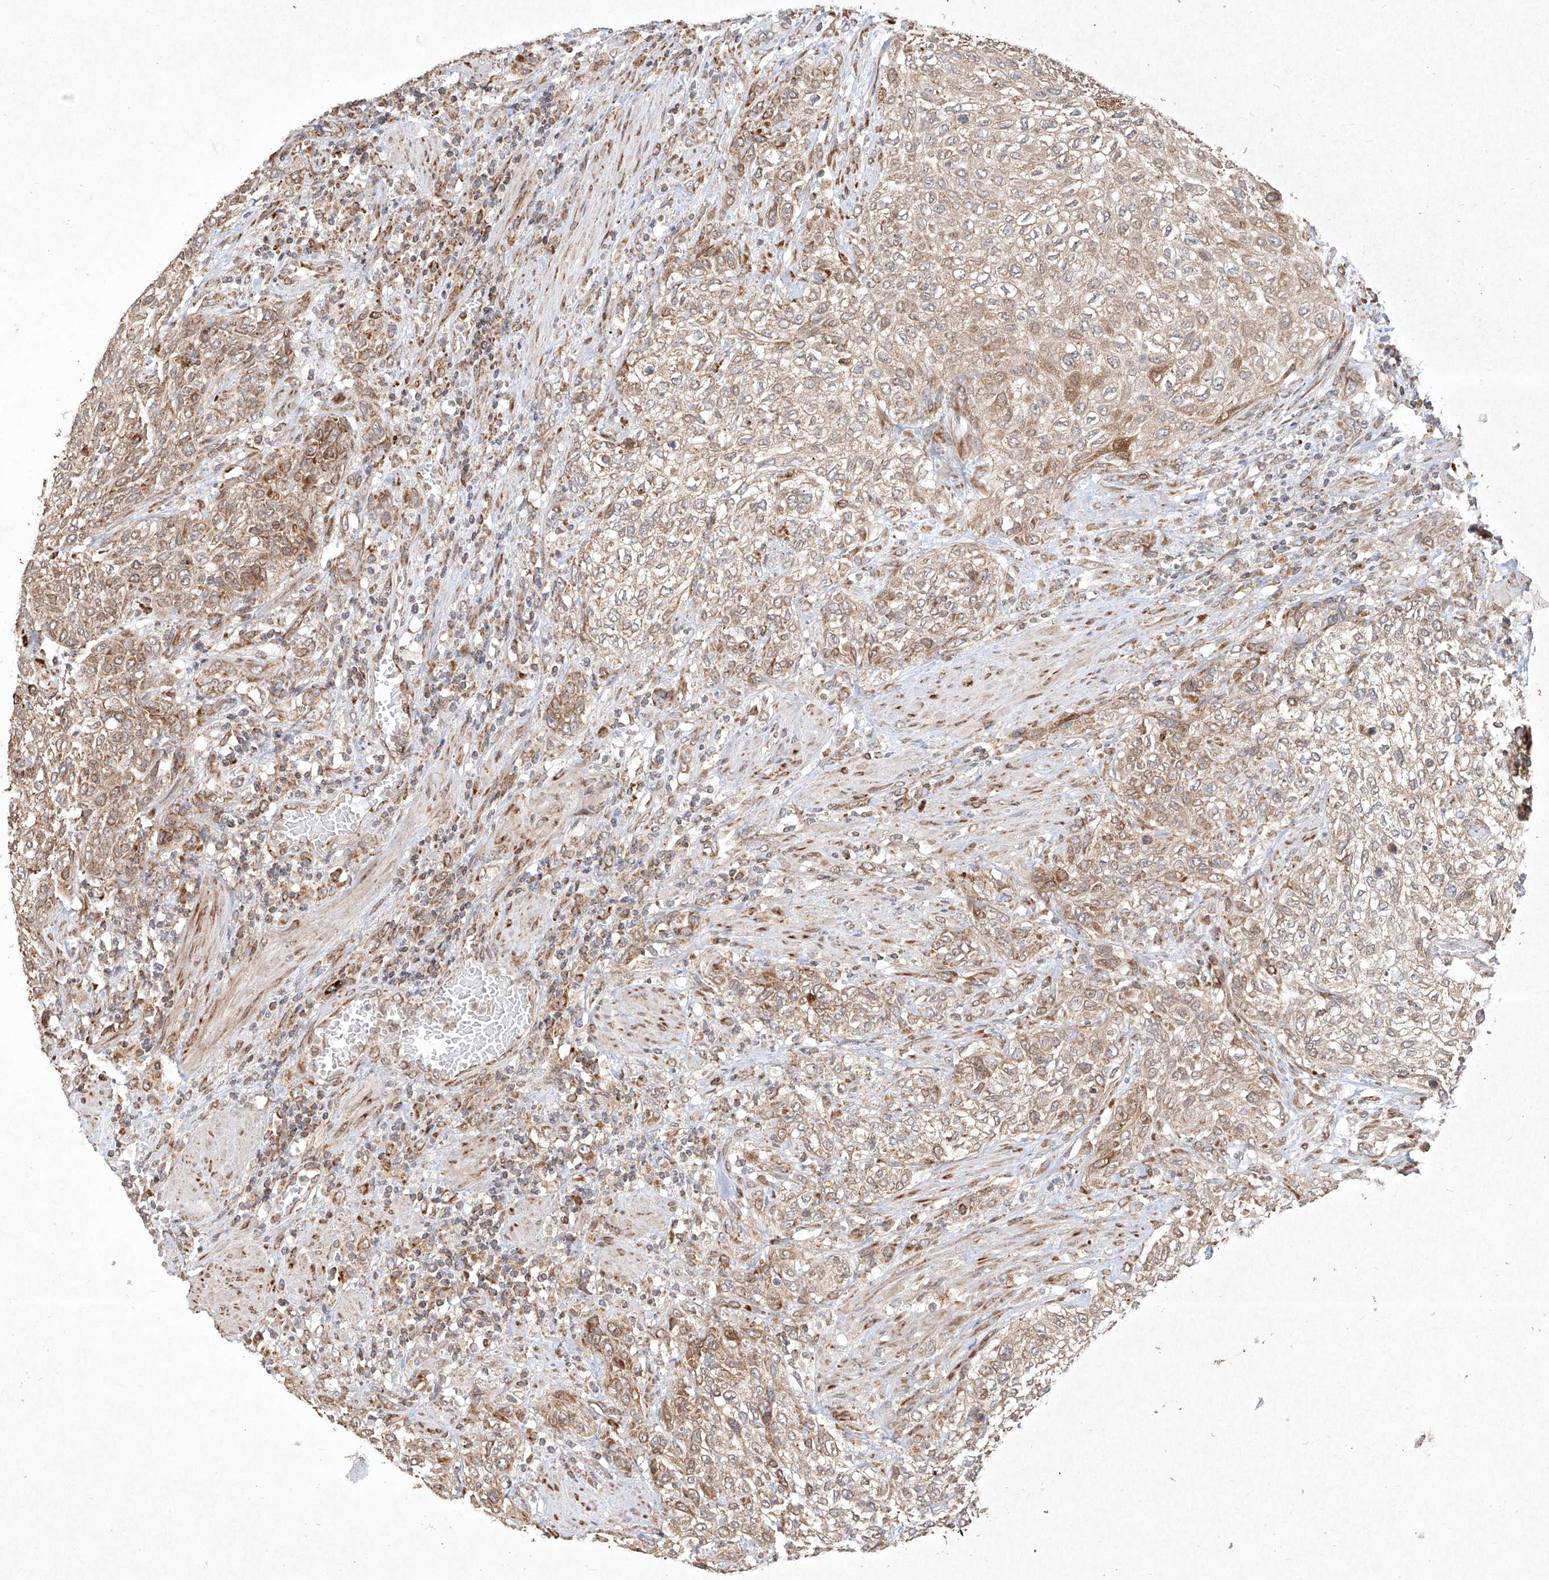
{"staining": {"intensity": "moderate", "quantity": ">75%", "location": "cytoplasmic/membranous"}, "tissue": "urothelial cancer", "cell_type": "Tumor cells", "image_type": "cancer", "snomed": [{"axis": "morphology", "description": "Urothelial carcinoma, High grade"}, {"axis": "topography", "description": "Urinary bladder"}], "caption": "High-grade urothelial carcinoma stained for a protein (brown) reveals moderate cytoplasmic/membranous positive staining in approximately >75% of tumor cells.", "gene": "SEMA3B", "patient": {"sex": "male", "age": 35}}